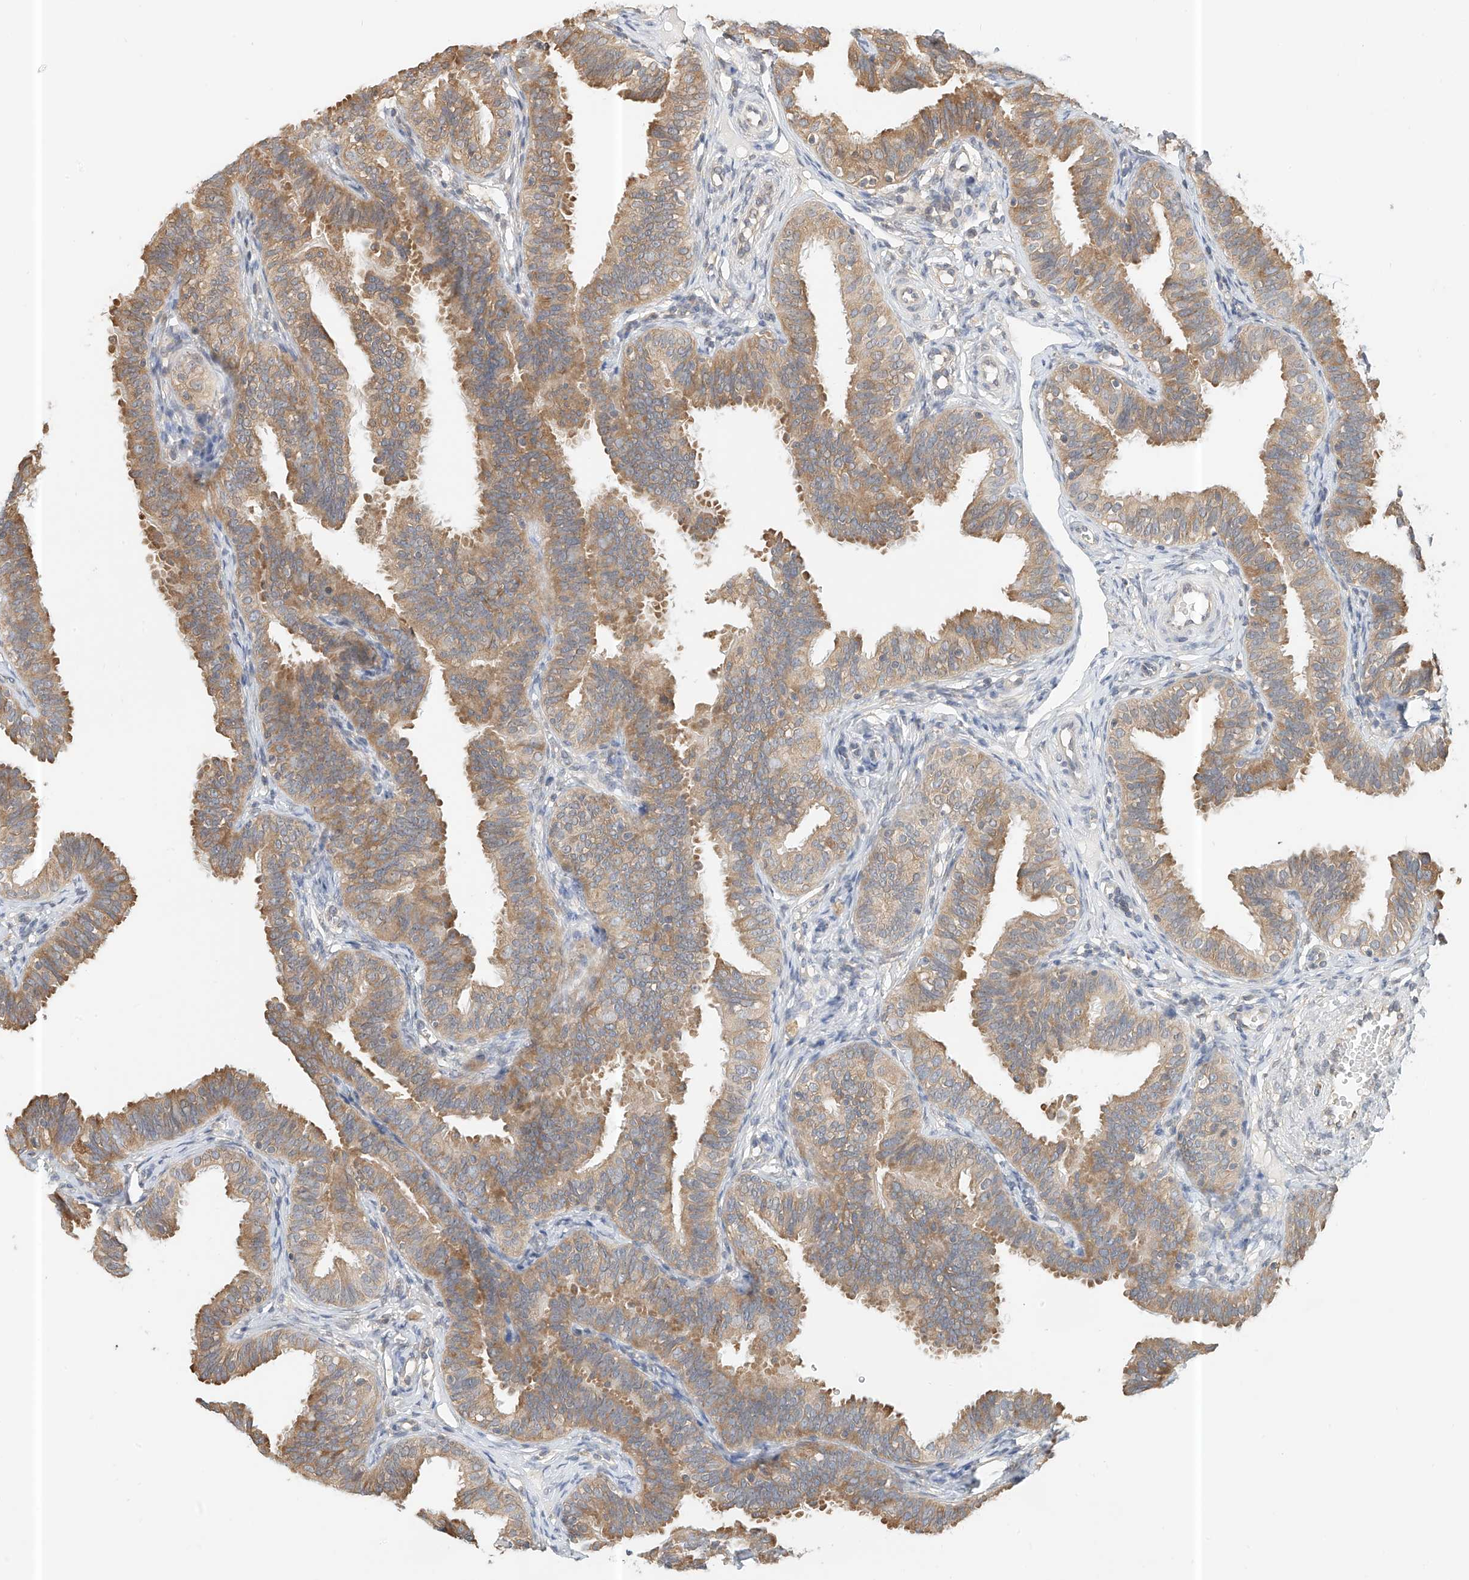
{"staining": {"intensity": "moderate", "quantity": ">75%", "location": "cytoplasmic/membranous"}, "tissue": "fallopian tube", "cell_type": "Glandular cells", "image_type": "normal", "snomed": [{"axis": "morphology", "description": "Normal tissue, NOS"}, {"axis": "topography", "description": "Fallopian tube"}], "caption": "Glandular cells reveal moderate cytoplasmic/membranous staining in approximately >75% of cells in benign fallopian tube.", "gene": "PPA2", "patient": {"sex": "female", "age": 35}}